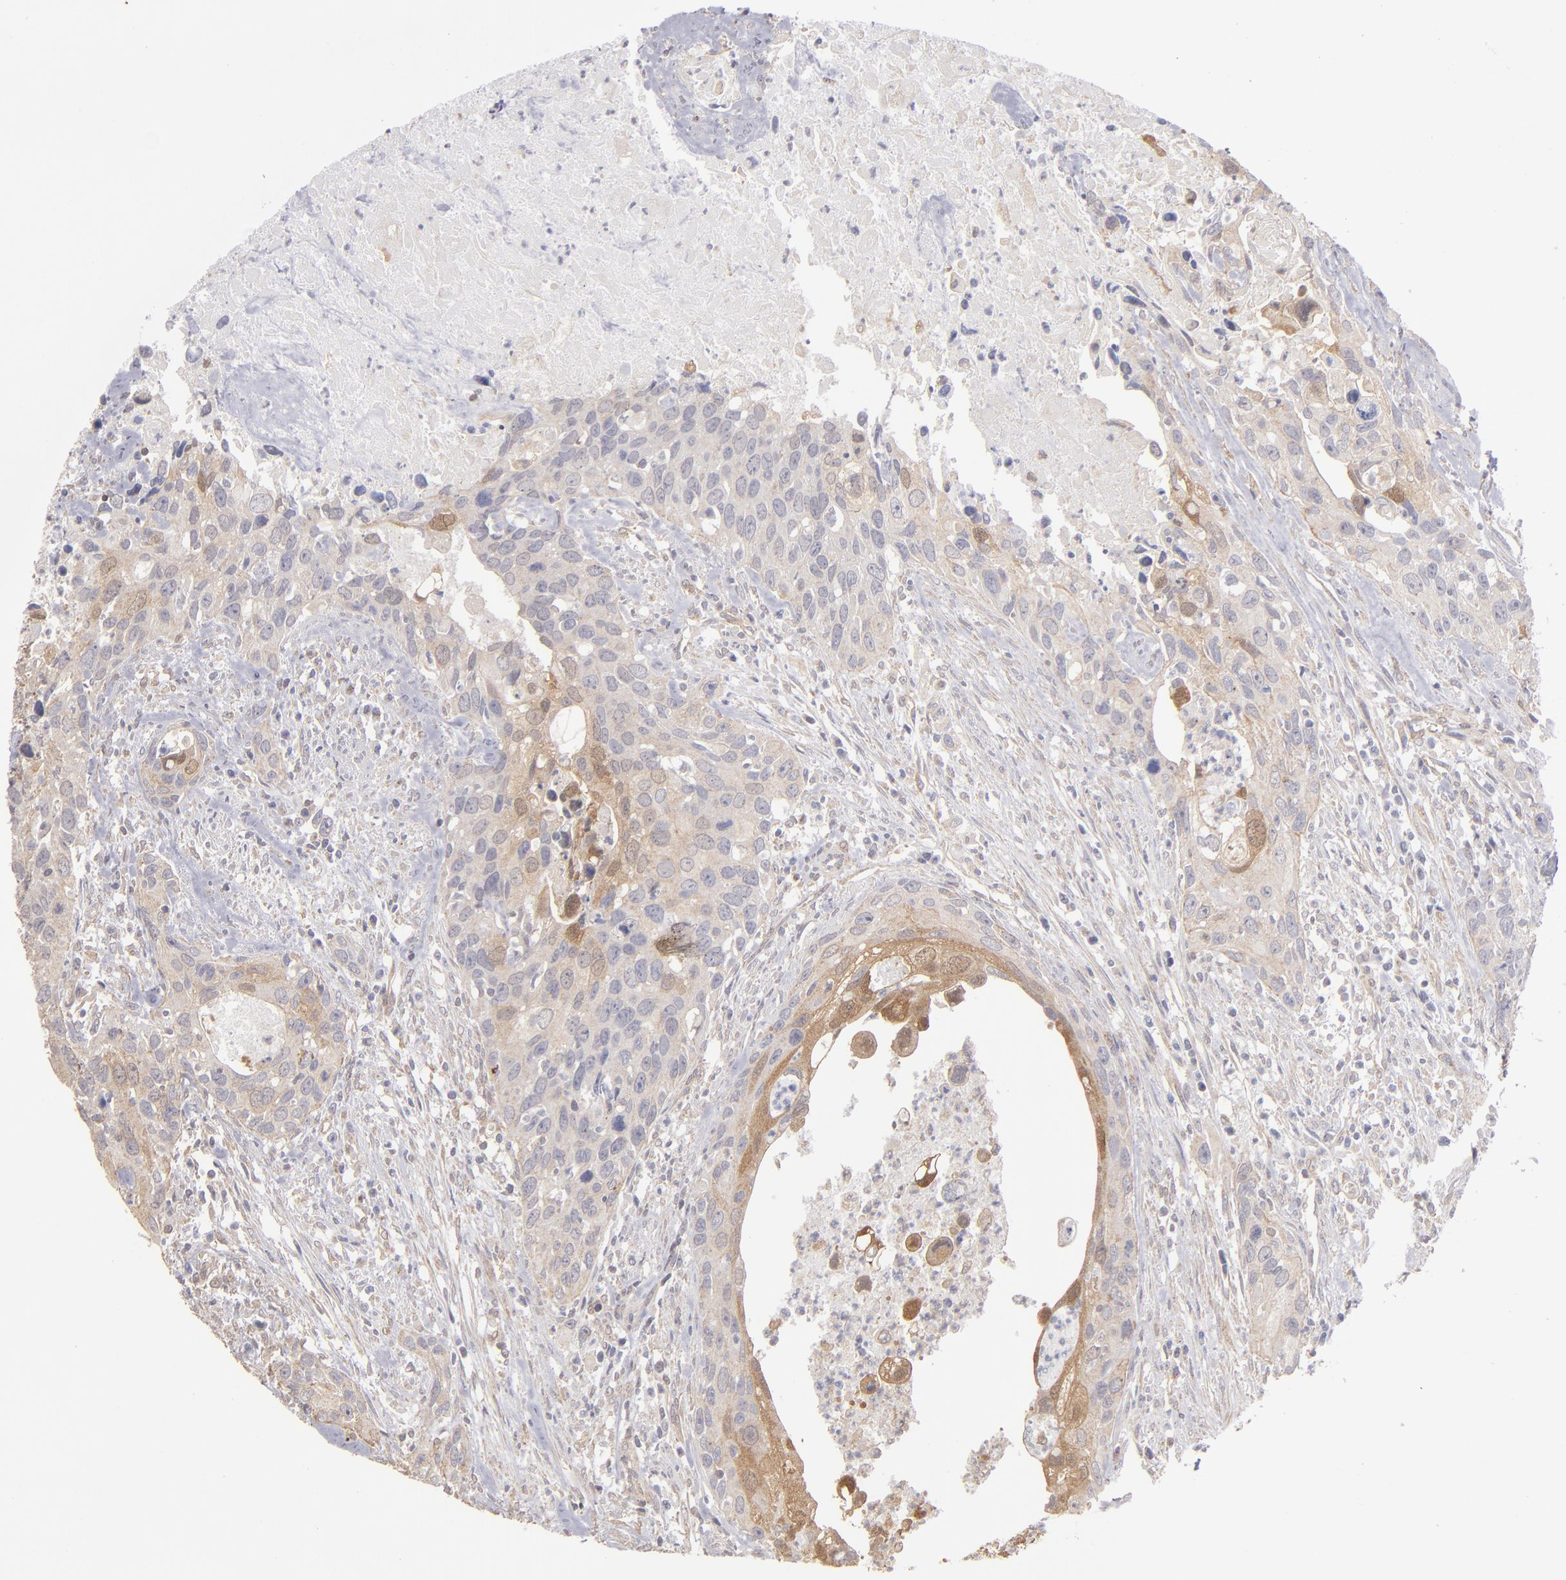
{"staining": {"intensity": "weak", "quantity": ">75%", "location": "cytoplasmic/membranous"}, "tissue": "urothelial cancer", "cell_type": "Tumor cells", "image_type": "cancer", "snomed": [{"axis": "morphology", "description": "Urothelial carcinoma, High grade"}, {"axis": "topography", "description": "Urinary bladder"}], "caption": "A low amount of weak cytoplasmic/membranous staining is present in approximately >75% of tumor cells in urothelial cancer tissue. (Brightfield microscopy of DAB IHC at high magnification).", "gene": "NDRG2", "patient": {"sex": "male", "age": 71}}